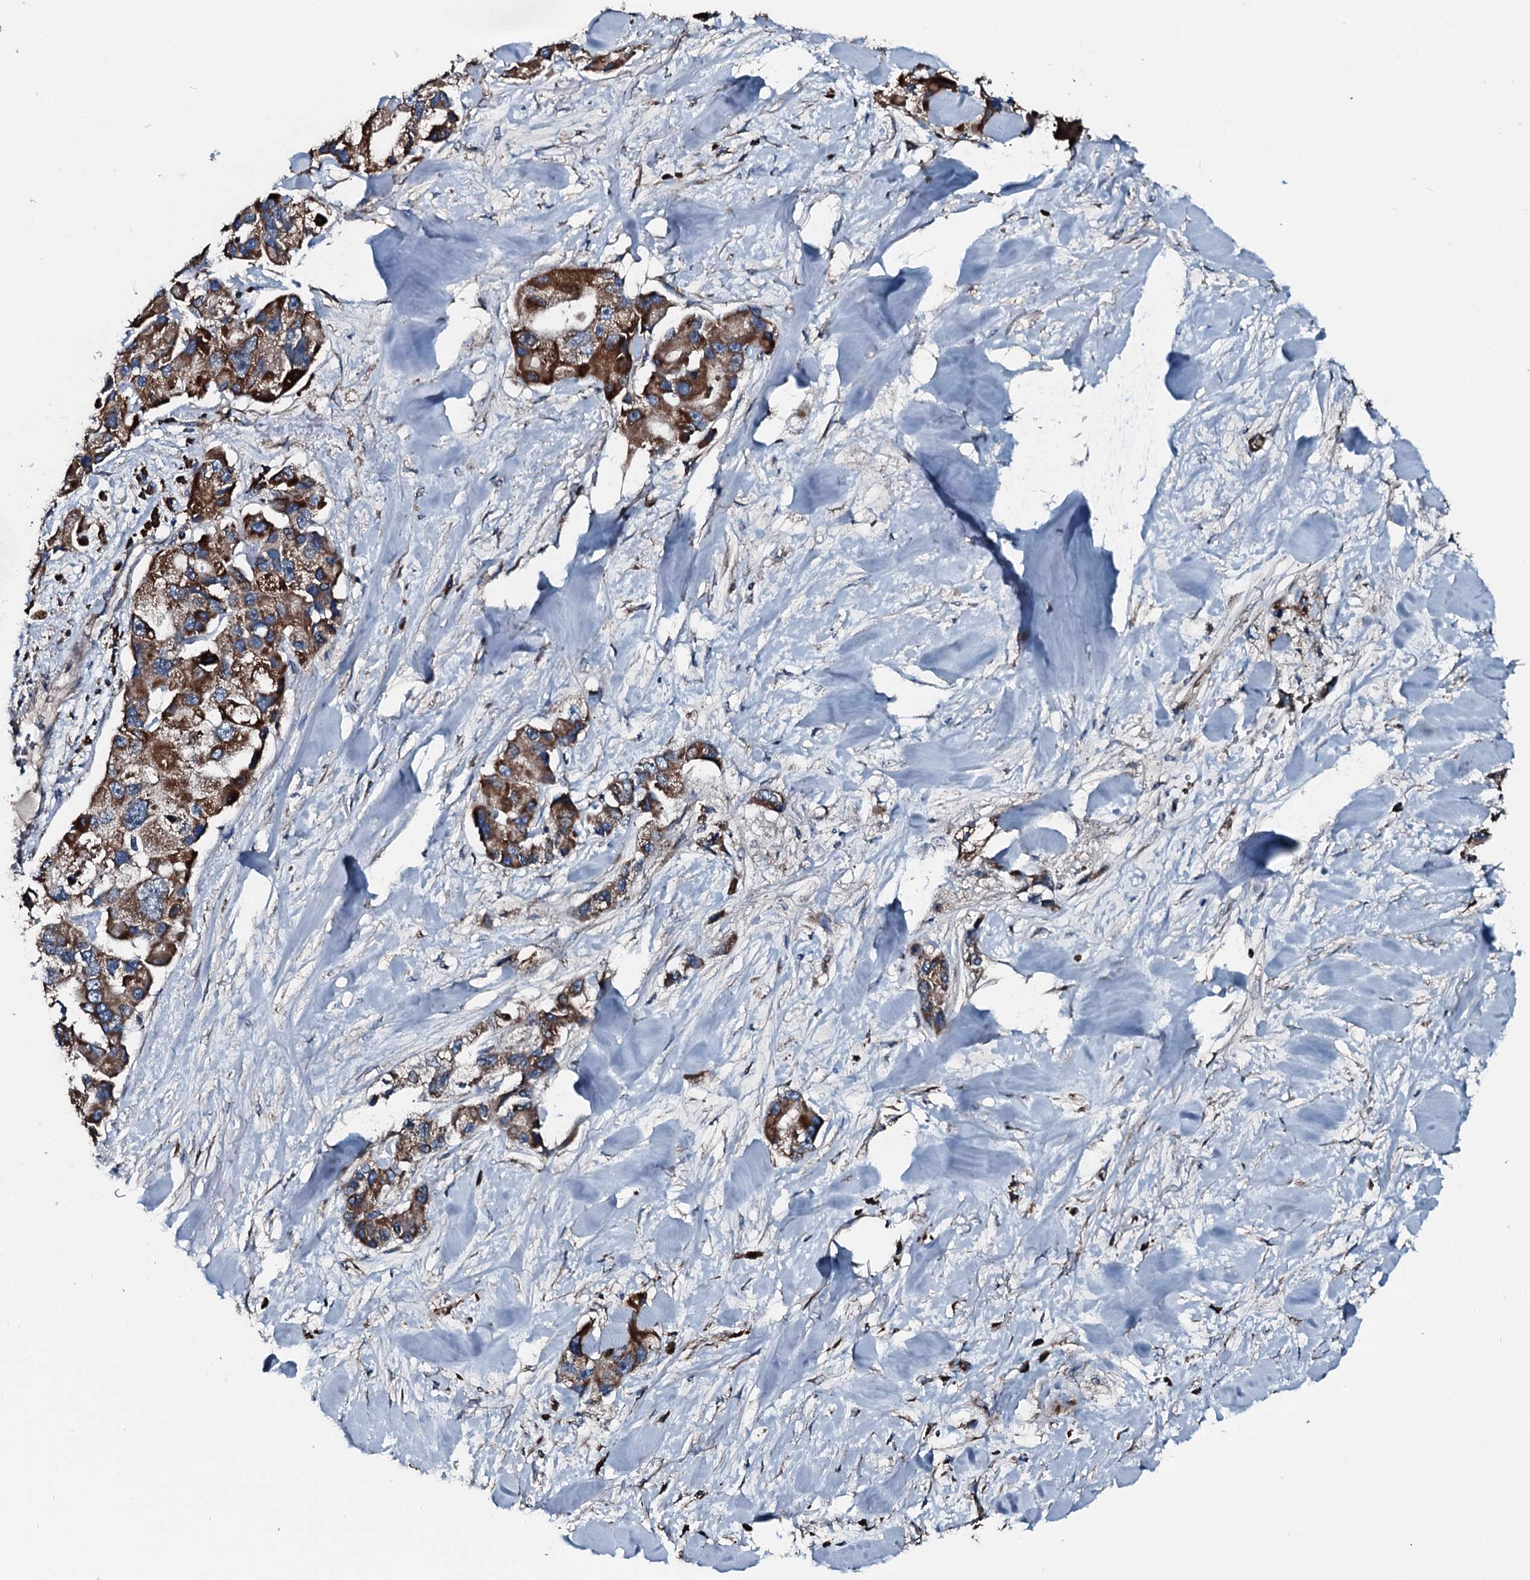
{"staining": {"intensity": "strong", "quantity": ">75%", "location": "cytoplasmic/membranous"}, "tissue": "lung cancer", "cell_type": "Tumor cells", "image_type": "cancer", "snomed": [{"axis": "morphology", "description": "Adenocarcinoma, NOS"}, {"axis": "topography", "description": "Lung"}], "caption": "Lung cancer (adenocarcinoma) was stained to show a protein in brown. There is high levels of strong cytoplasmic/membranous positivity in about >75% of tumor cells.", "gene": "ACSS3", "patient": {"sex": "female", "age": 54}}